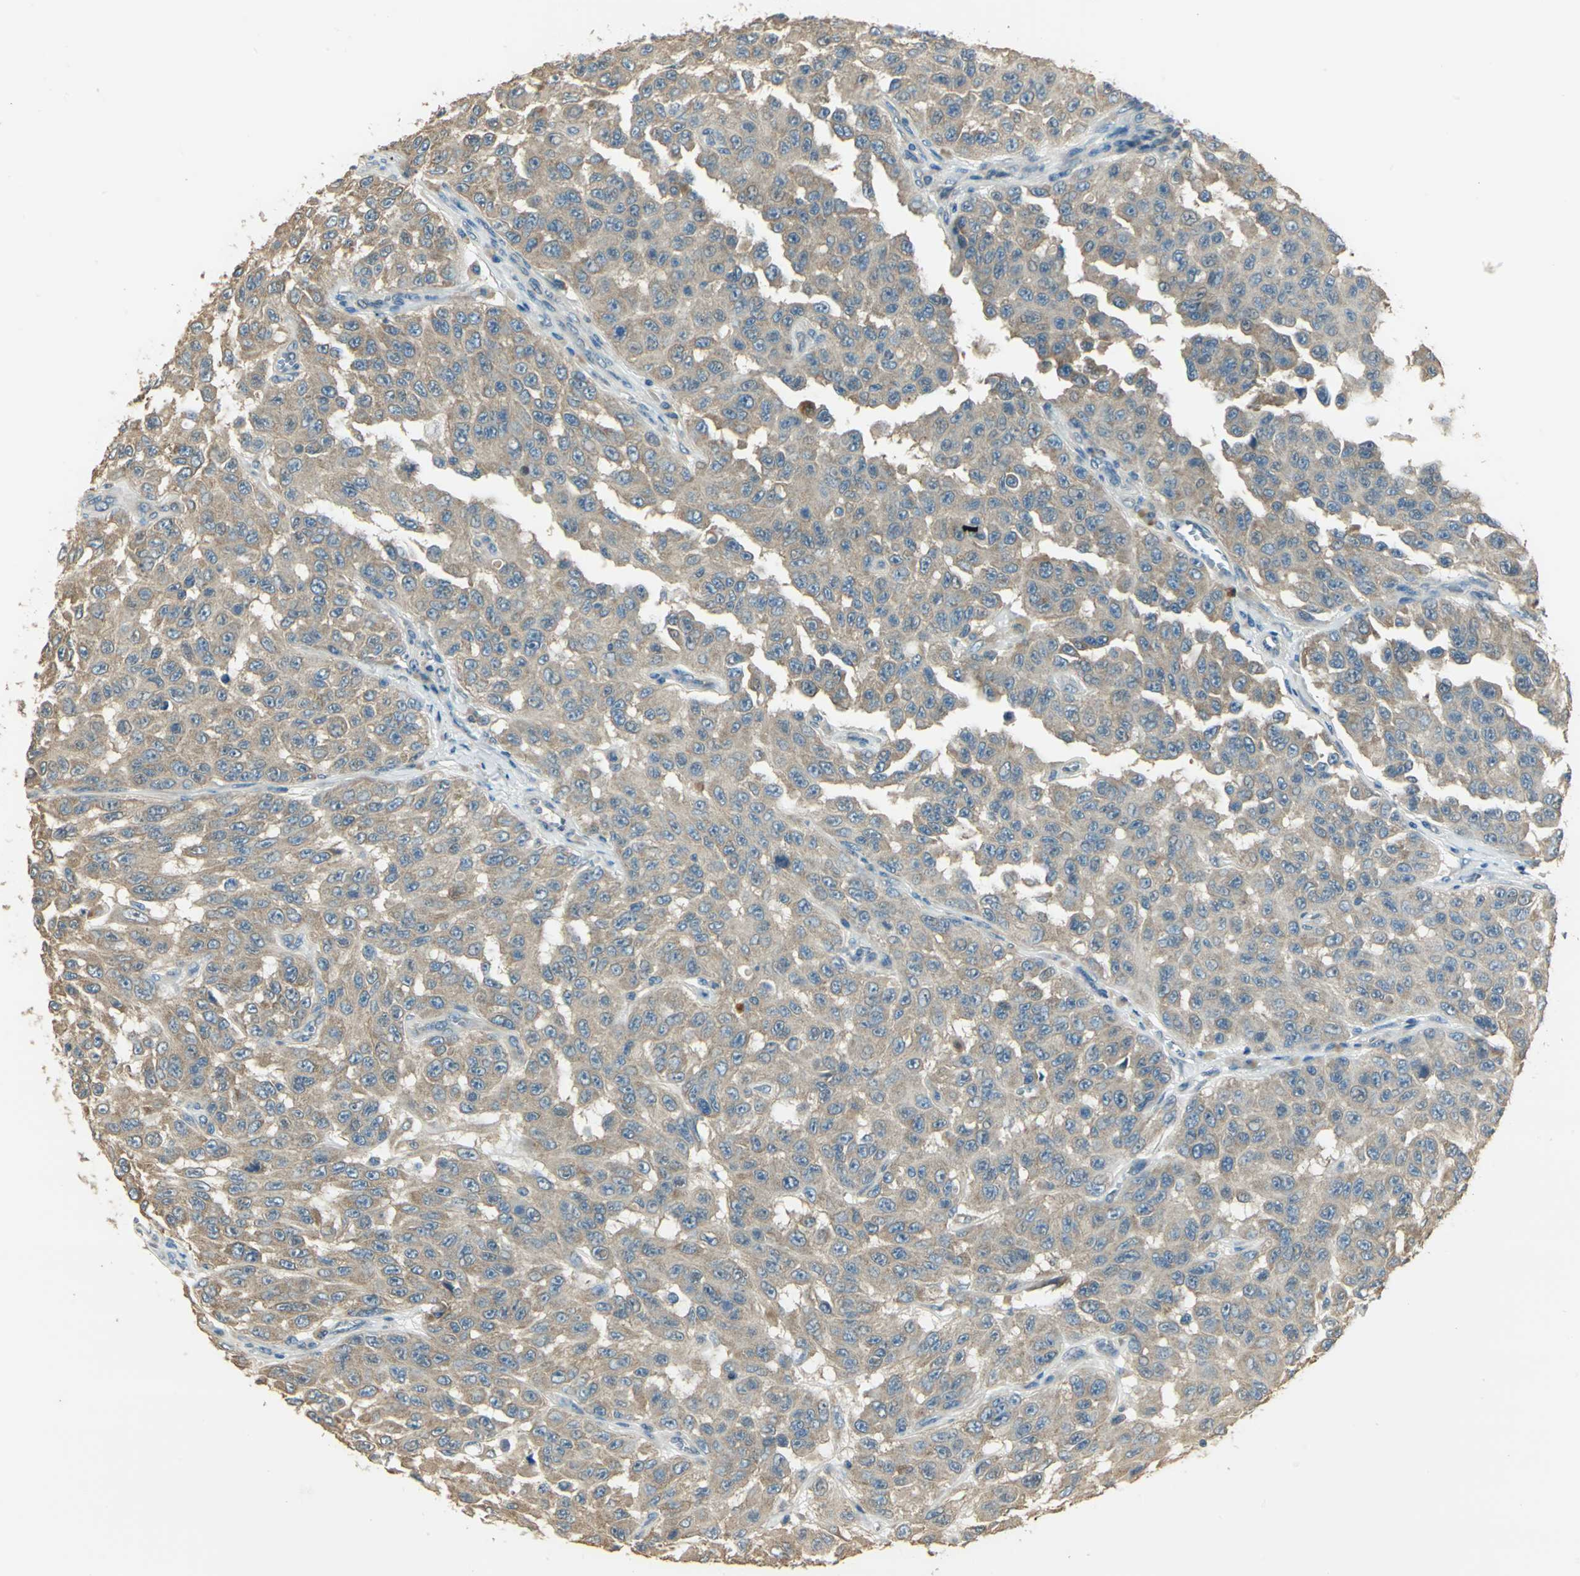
{"staining": {"intensity": "moderate", "quantity": ">75%", "location": "cytoplasmic/membranous"}, "tissue": "melanoma", "cell_type": "Tumor cells", "image_type": "cancer", "snomed": [{"axis": "morphology", "description": "Malignant melanoma, NOS"}, {"axis": "topography", "description": "Skin"}], "caption": "Immunohistochemical staining of melanoma shows medium levels of moderate cytoplasmic/membranous protein positivity in approximately >75% of tumor cells.", "gene": "SHC2", "patient": {"sex": "male", "age": 30}}